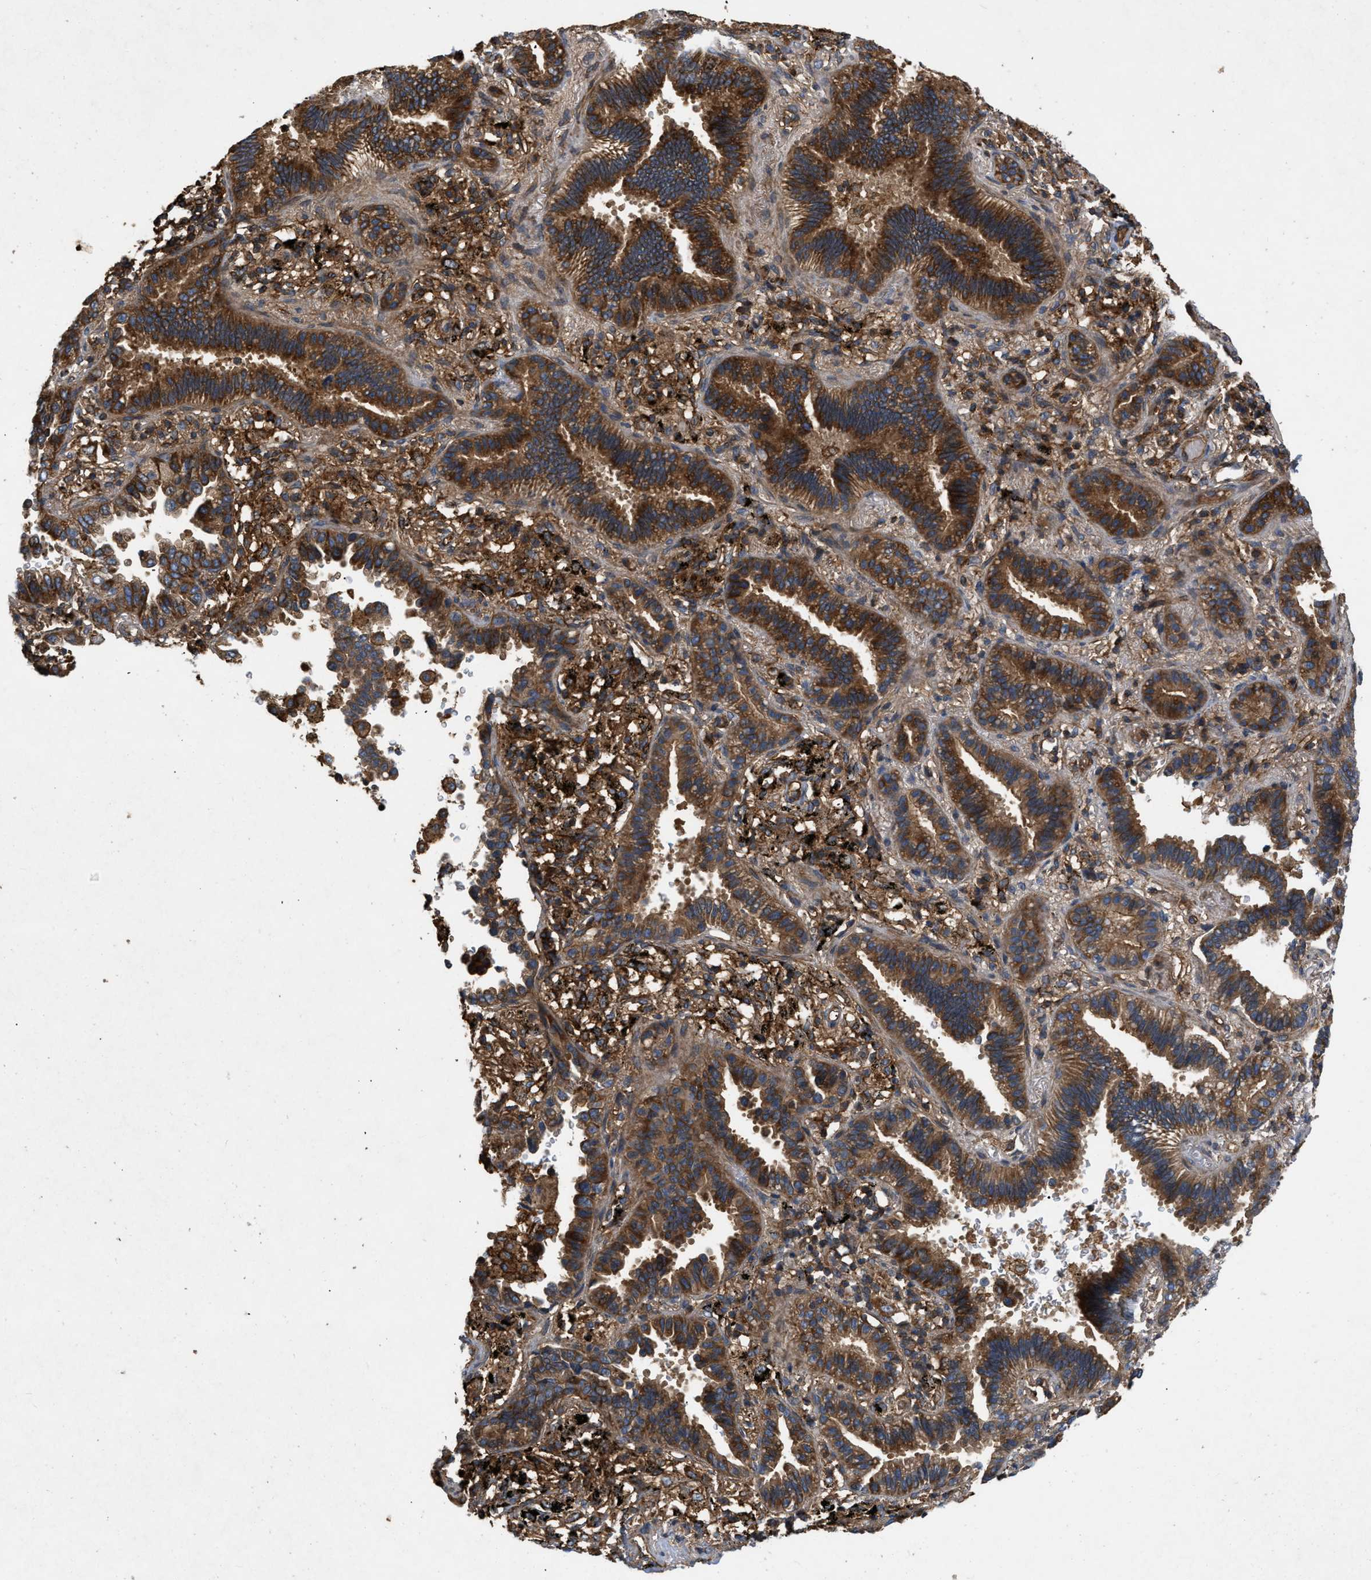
{"staining": {"intensity": "strong", "quantity": ">75%", "location": "cytoplasmic/membranous"}, "tissue": "lung cancer", "cell_type": "Tumor cells", "image_type": "cancer", "snomed": [{"axis": "morphology", "description": "Normal tissue, NOS"}, {"axis": "morphology", "description": "Adenocarcinoma, NOS"}, {"axis": "topography", "description": "Lung"}], "caption": "This is a micrograph of immunohistochemistry staining of lung cancer (adenocarcinoma), which shows strong staining in the cytoplasmic/membranous of tumor cells.", "gene": "GNB4", "patient": {"sex": "male", "age": 59}}